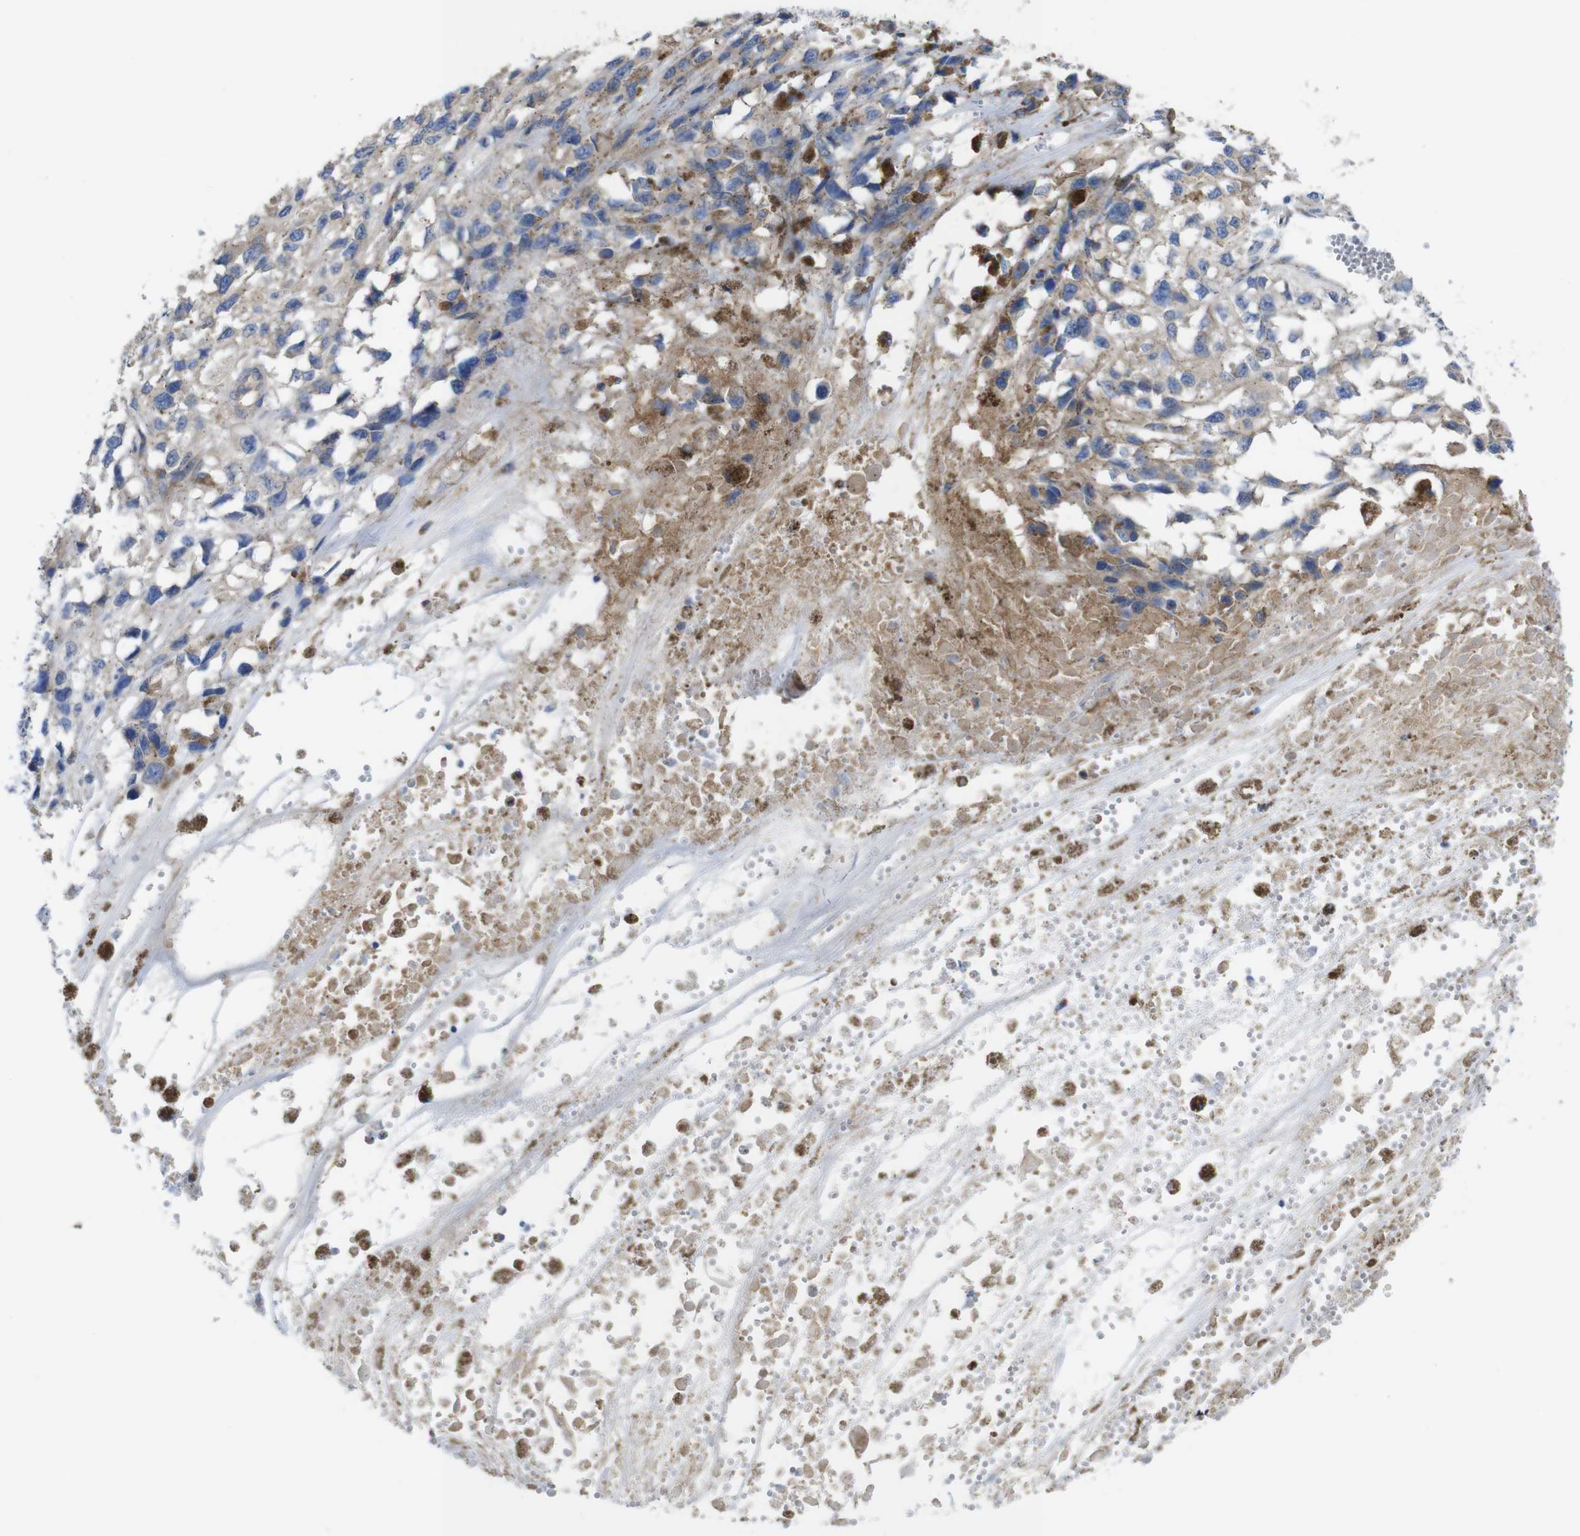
{"staining": {"intensity": "weak", "quantity": ">75%", "location": "cytoplasmic/membranous"}, "tissue": "melanoma", "cell_type": "Tumor cells", "image_type": "cancer", "snomed": [{"axis": "morphology", "description": "Malignant melanoma, Metastatic site"}, {"axis": "topography", "description": "Lymph node"}], "caption": "A brown stain highlights weak cytoplasmic/membranous positivity of a protein in malignant melanoma (metastatic site) tumor cells.", "gene": "DDRGK1", "patient": {"sex": "male", "age": 59}}